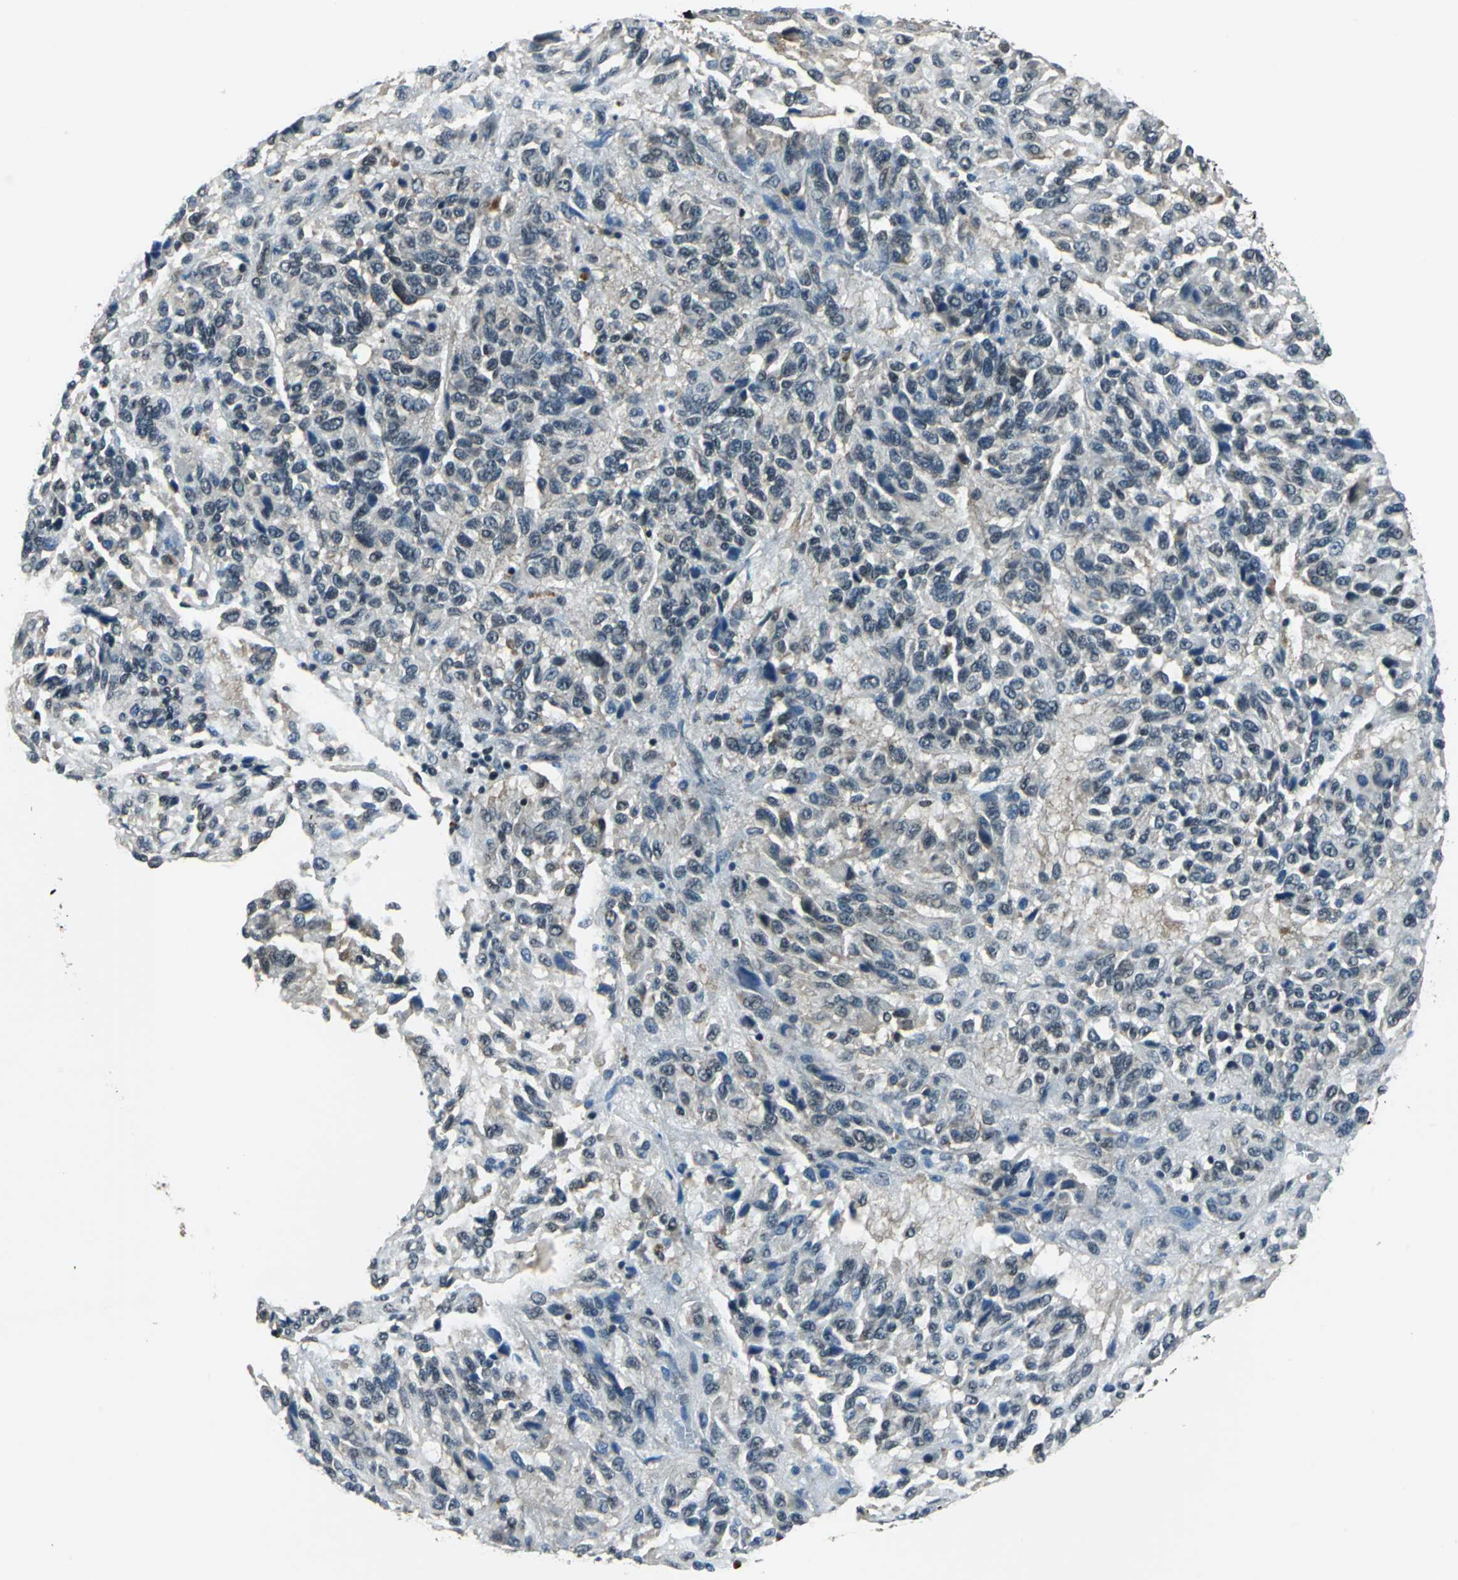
{"staining": {"intensity": "moderate", "quantity": "25%-75%", "location": "cytoplasmic/membranous,nuclear"}, "tissue": "melanoma", "cell_type": "Tumor cells", "image_type": "cancer", "snomed": [{"axis": "morphology", "description": "Malignant melanoma, Metastatic site"}, {"axis": "topography", "description": "Lung"}], "caption": "The histopathology image reveals immunohistochemical staining of melanoma. There is moderate cytoplasmic/membranous and nuclear expression is identified in approximately 25%-75% of tumor cells. The staining was performed using DAB, with brown indicating positive protein expression. Nuclei are stained blue with hematoxylin.", "gene": "RBM14", "patient": {"sex": "male", "age": 64}}